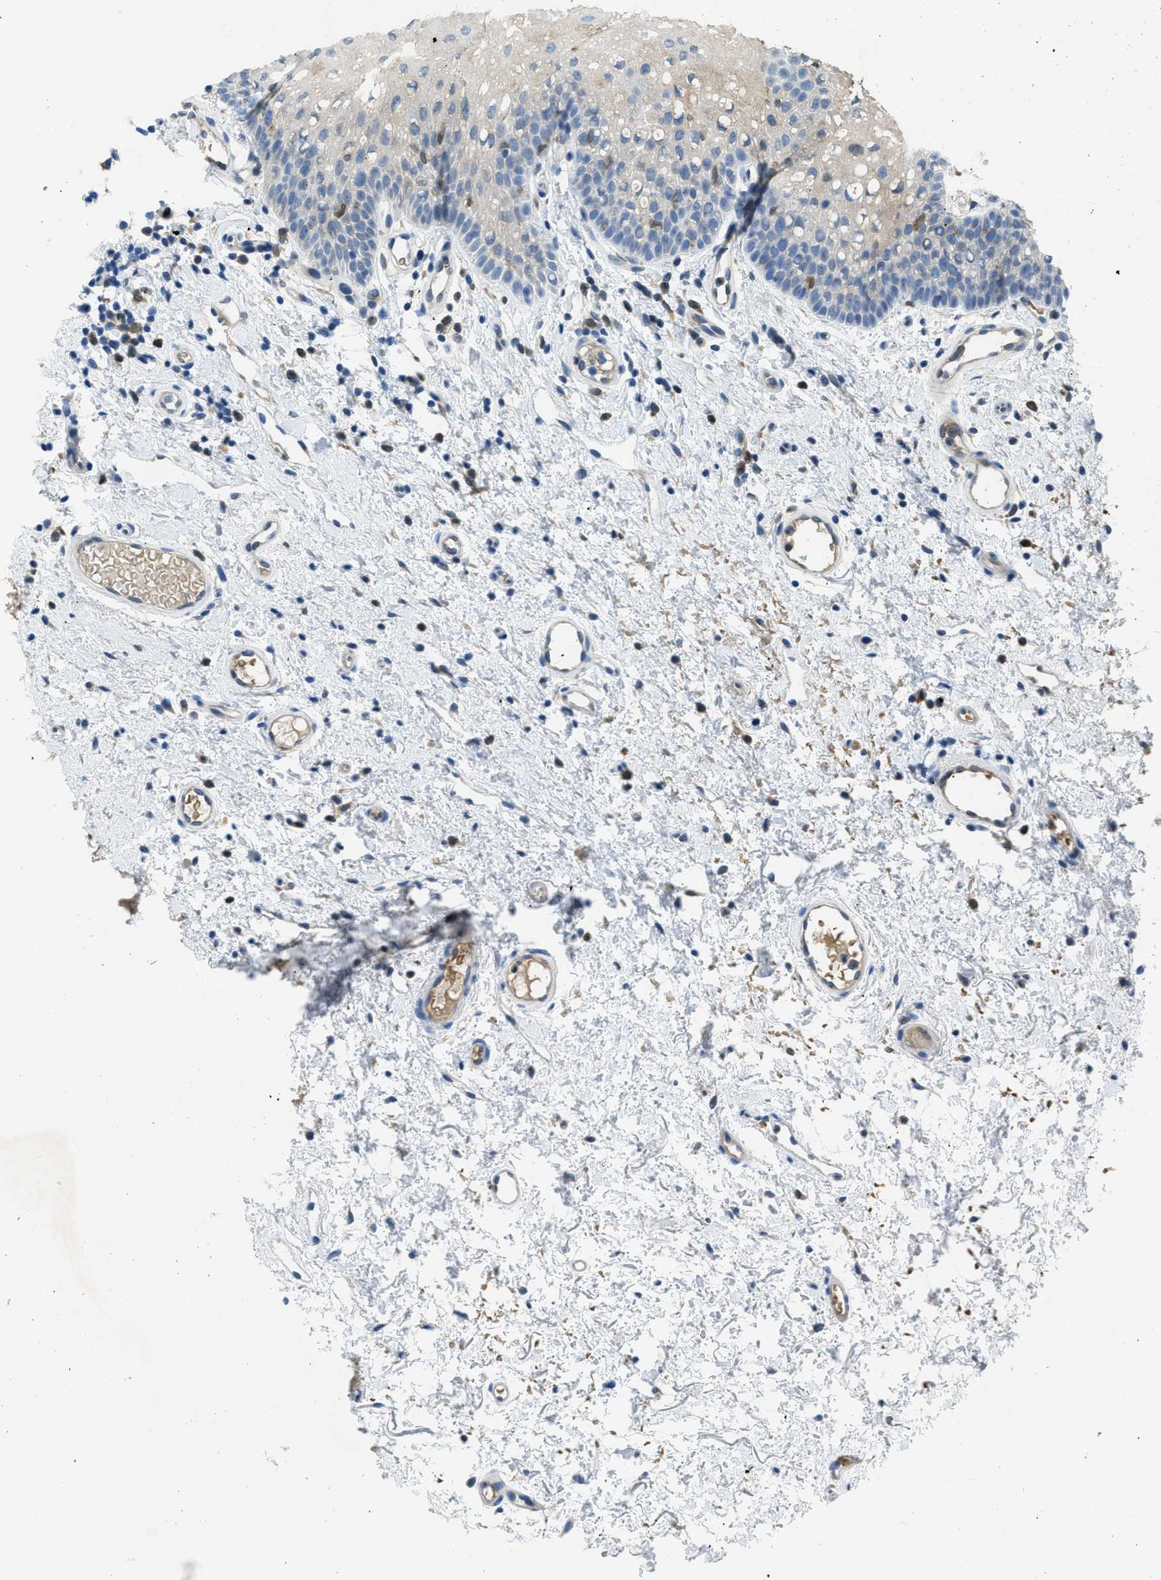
{"staining": {"intensity": "negative", "quantity": "none", "location": "none"}, "tissue": "oral mucosa", "cell_type": "Squamous epithelial cells", "image_type": "normal", "snomed": [{"axis": "morphology", "description": "Normal tissue, NOS"}, {"axis": "morphology", "description": "Squamous cell carcinoma, NOS"}, {"axis": "topography", "description": "Oral tissue"}, {"axis": "topography", "description": "Salivary gland"}, {"axis": "topography", "description": "Head-Neck"}], "caption": "This photomicrograph is of benign oral mucosa stained with immunohistochemistry (IHC) to label a protein in brown with the nuclei are counter-stained blue. There is no staining in squamous epithelial cells. The staining is performed using DAB (3,3'-diaminobenzidine) brown chromogen with nuclei counter-stained in using hematoxylin.", "gene": "MPDU1", "patient": {"sex": "female", "age": 62}}